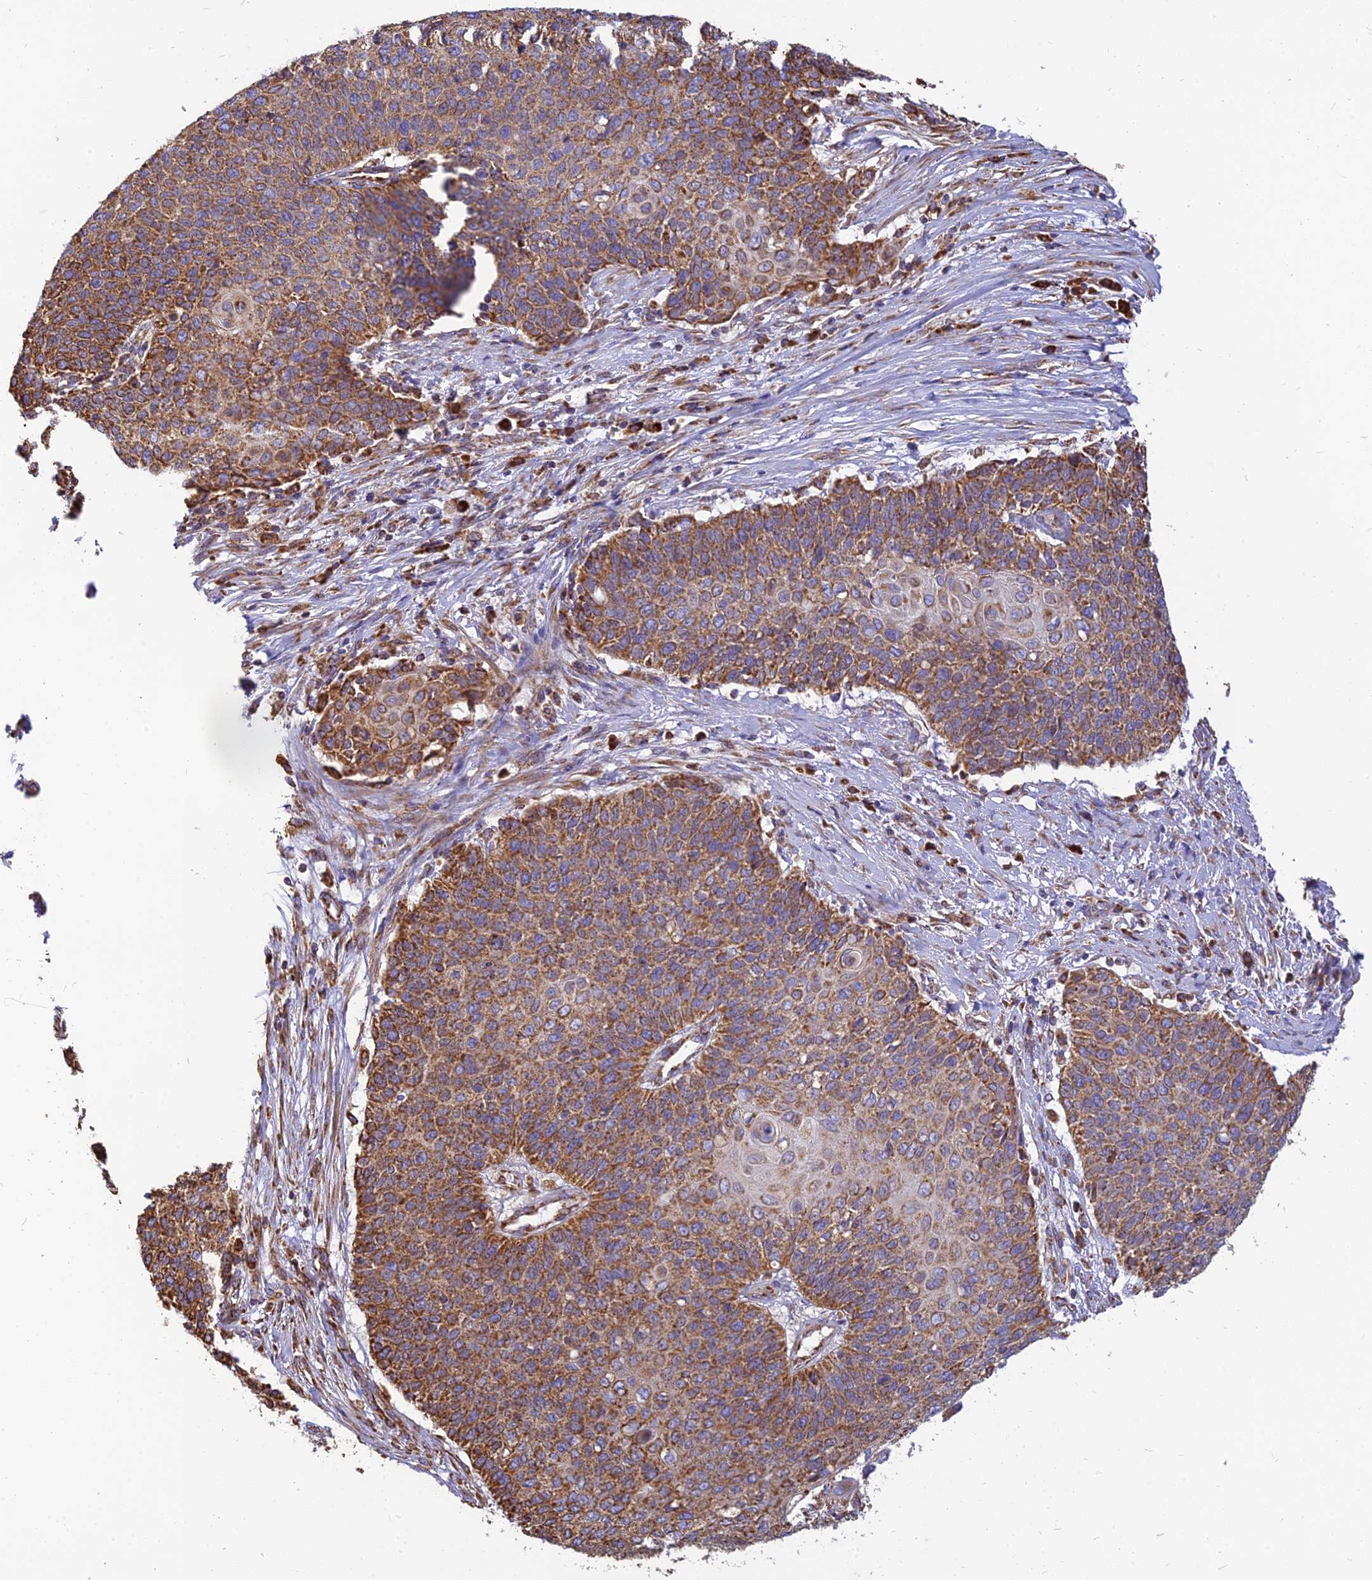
{"staining": {"intensity": "strong", "quantity": ">75%", "location": "cytoplasmic/membranous"}, "tissue": "cervical cancer", "cell_type": "Tumor cells", "image_type": "cancer", "snomed": [{"axis": "morphology", "description": "Squamous cell carcinoma, NOS"}, {"axis": "topography", "description": "Cervix"}], "caption": "Protein expression by IHC exhibits strong cytoplasmic/membranous positivity in about >75% of tumor cells in cervical cancer (squamous cell carcinoma). (IHC, brightfield microscopy, high magnification).", "gene": "THUMPD2", "patient": {"sex": "female", "age": 39}}